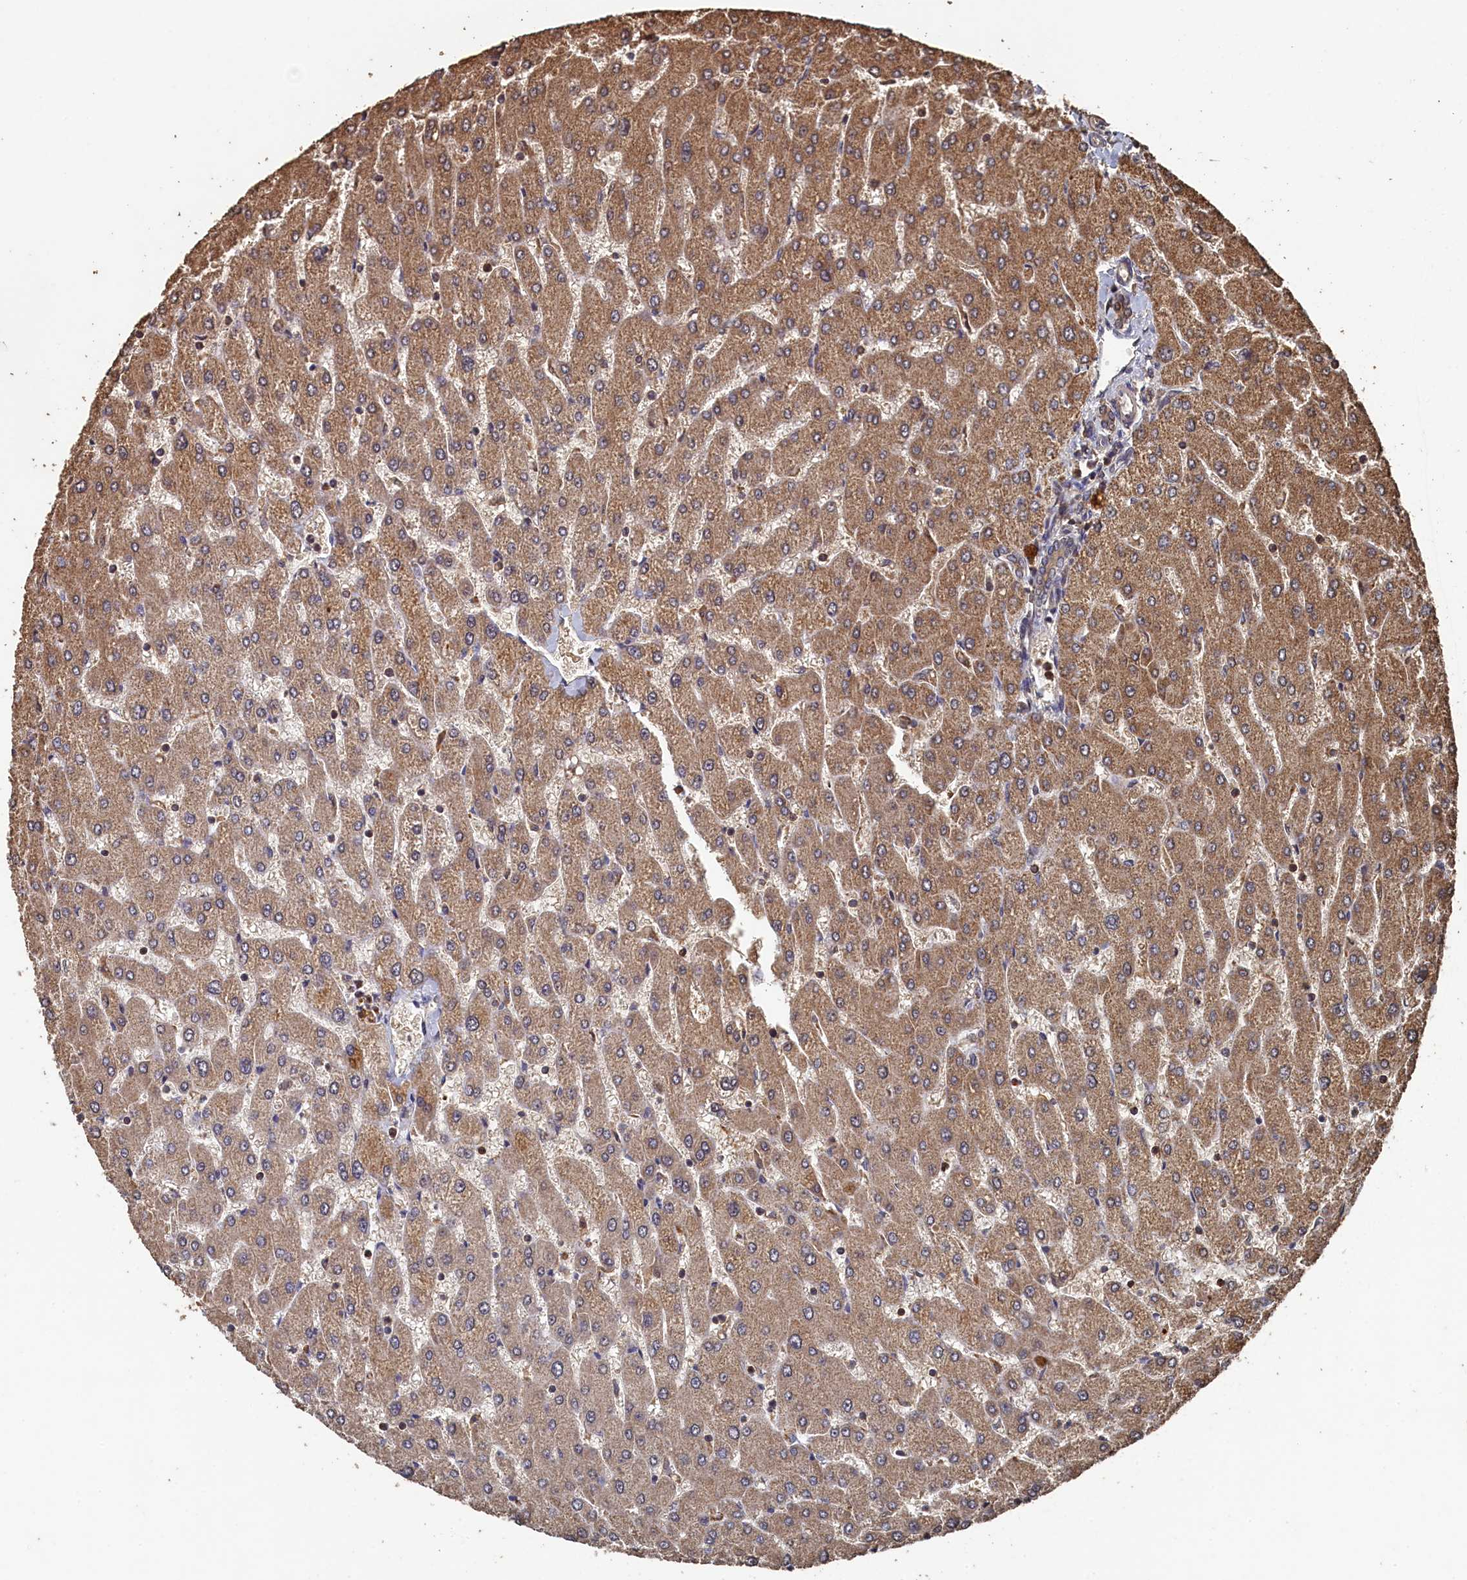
{"staining": {"intensity": "weak", "quantity": ">75%", "location": "cytoplasmic/membranous"}, "tissue": "liver", "cell_type": "Cholangiocytes", "image_type": "normal", "snomed": [{"axis": "morphology", "description": "Normal tissue, NOS"}, {"axis": "topography", "description": "Liver"}], "caption": "Brown immunohistochemical staining in unremarkable human liver displays weak cytoplasmic/membranous staining in about >75% of cholangiocytes. (DAB IHC with brightfield microscopy, high magnification).", "gene": "PIGN", "patient": {"sex": "male", "age": 55}}